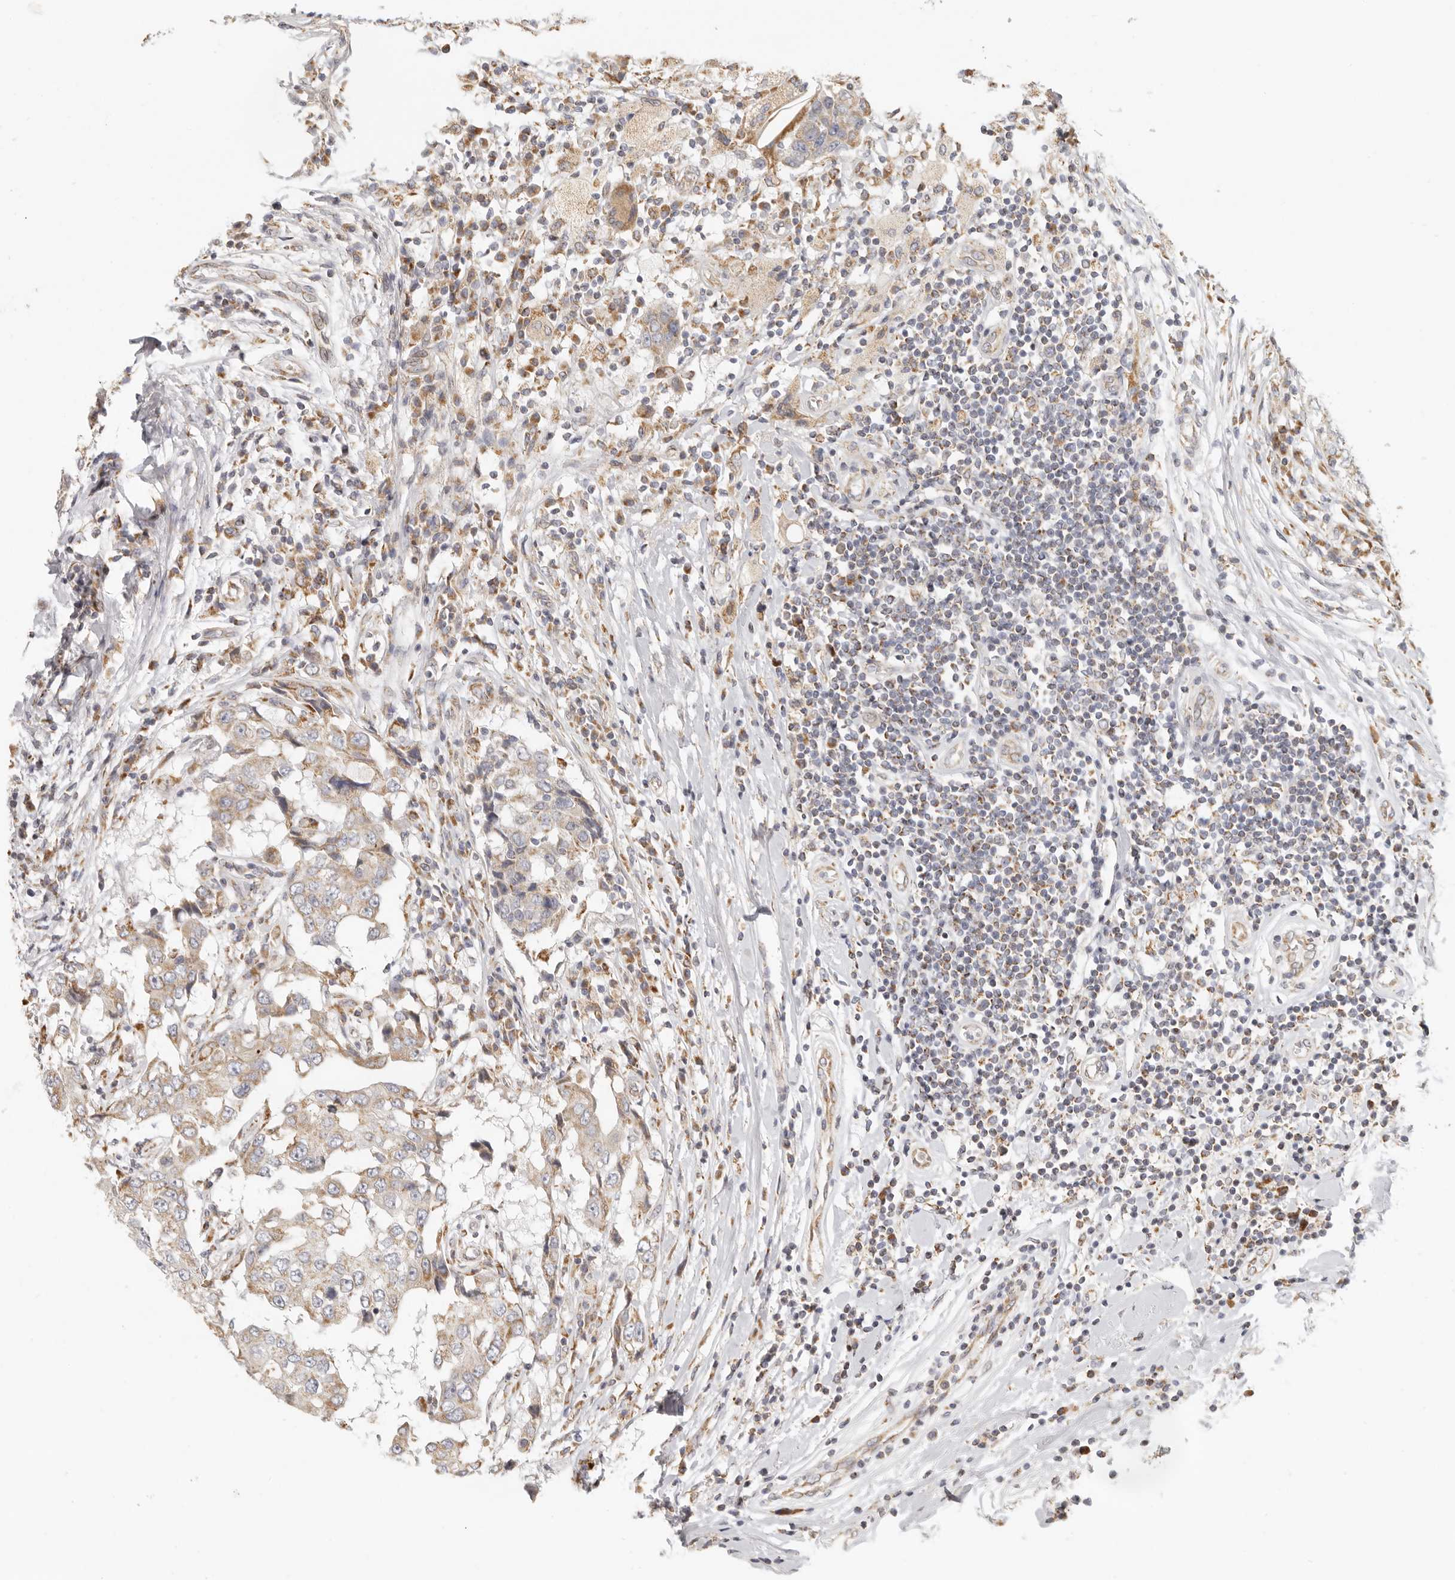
{"staining": {"intensity": "moderate", "quantity": ">75%", "location": "cytoplasmic/membranous"}, "tissue": "breast cancer", "cell_type": "Tumor cells", "image_type": "cancer", "snomed": [{"axis": "morphology", "description": "Duct carcinoma"}, {"axis": "topography", "description": "Breast"}], "caption": "Immunohistochemistry (DAB (3,3'-diaminobenzidine)) staining of human intraductal carcinoma (breast) exhibits moderate cytoplasmic/membranous protein positivity in approximately >75% of tumor cells. Using DAB (brown) and hematoxylin (blue) stains, captured at high magnification using brightfield microscopy.", "gene": "KDF1", "patient": {"sex": "female", "age": 27}}